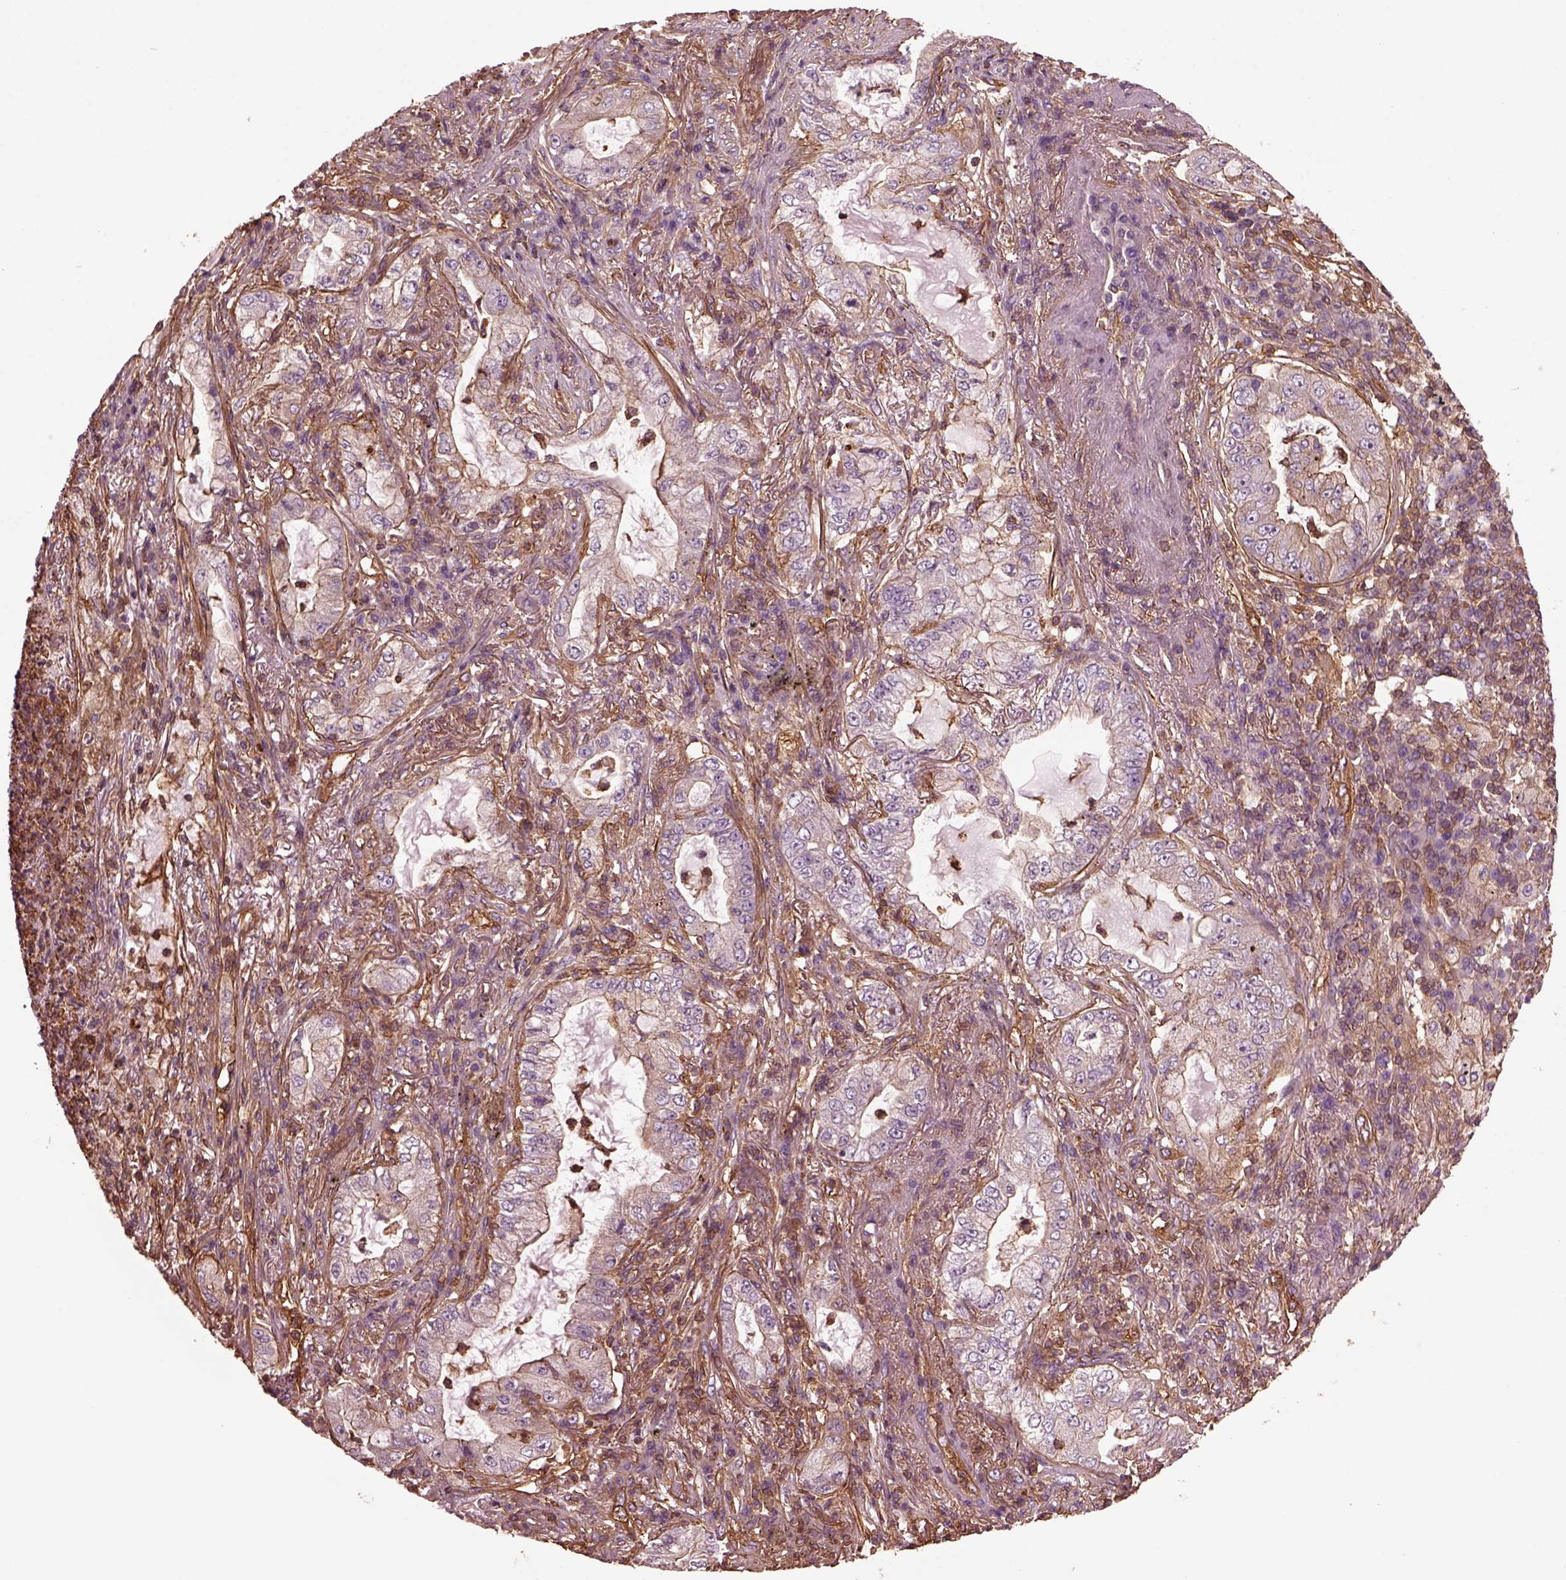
{"staining": {"intensity": "weak", "quantity": "25%-75%", "location": "cytoplasmic/membranous"}, "tissue": "lung cancer", "cell_type": "Tumor cells", "image_type": "cancer", "snomed": [{"axis": "morphology", "description": "Adenocarcinoma, NOS"}, {"axis": "topography", "description": "Lung"}], "caption": "IHC histopathology image of neoplastic tissue: human adenocarcinoma (lung) stained using immunohistochemistry reveals low levels of weak protein expression localized specifically in the cytoplasmic/membranous of tumor cells, appearing as a cytoplasmic/membranous brown color.", "gene": "MYL6", "patient": {"sex": "female", "age": 73}}